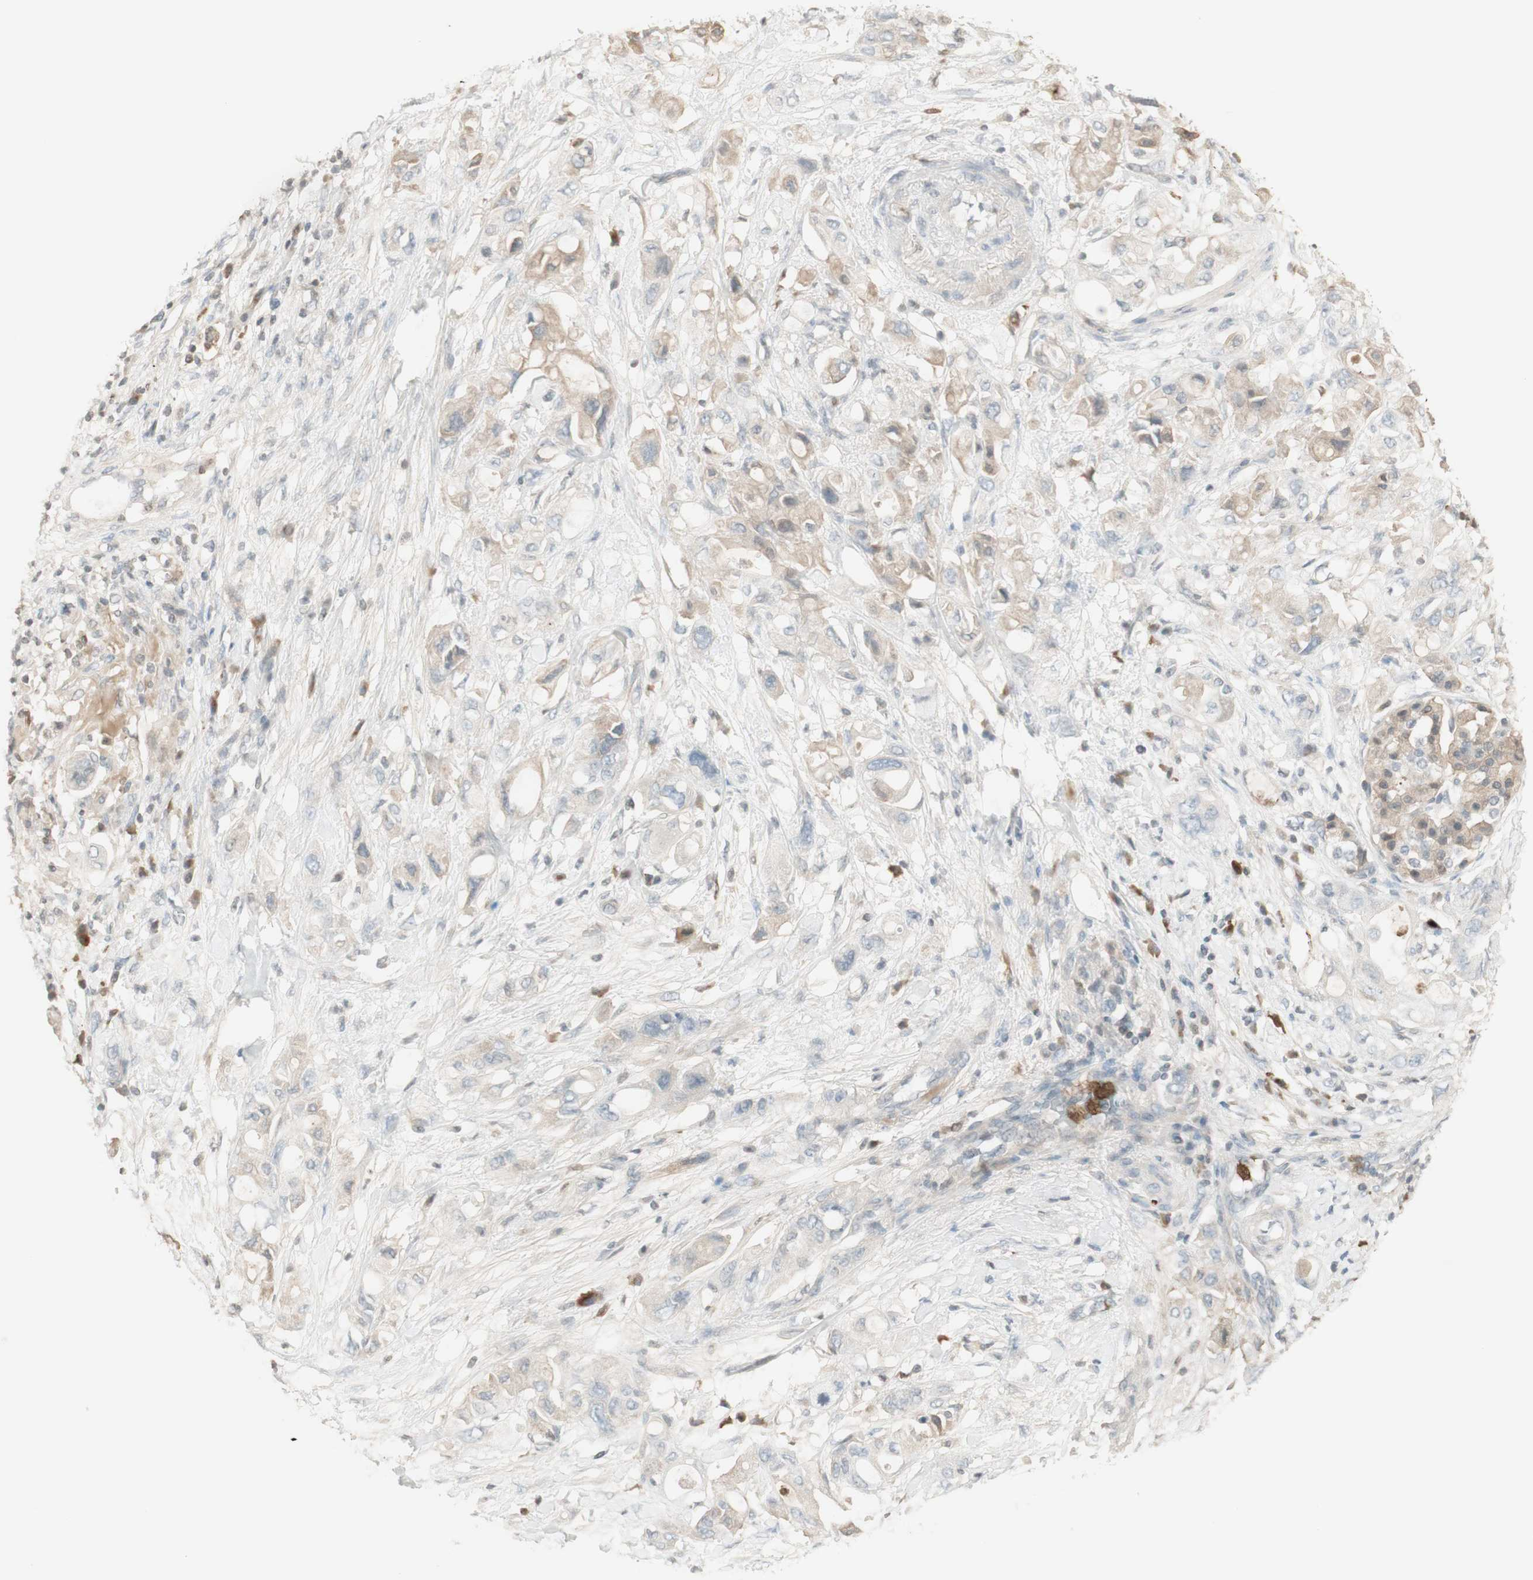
{"staining": {"intensity": "weak", "quantity": "<25%", "location": "cytoplasmic/membranous"}, "tissue": "pancreatic cancer", "cell_type": "Tumor cells", "image_type": "cancer", "snomed": [{"axis": "morphology", "description": "Adenocarcinoma, NOS"}, {"axis": "topography", "description": "Pancreas"}], "caption": "Photomicrograph shows no protein expression in tumor cells of pancreatic adenocarcinoma tissue. The staining is performed using DAB brown chromogen with nuclei counter-stained in using hematoxylin.", "gene": "NID1", "patient": {"sex": "female", "age": 56}}